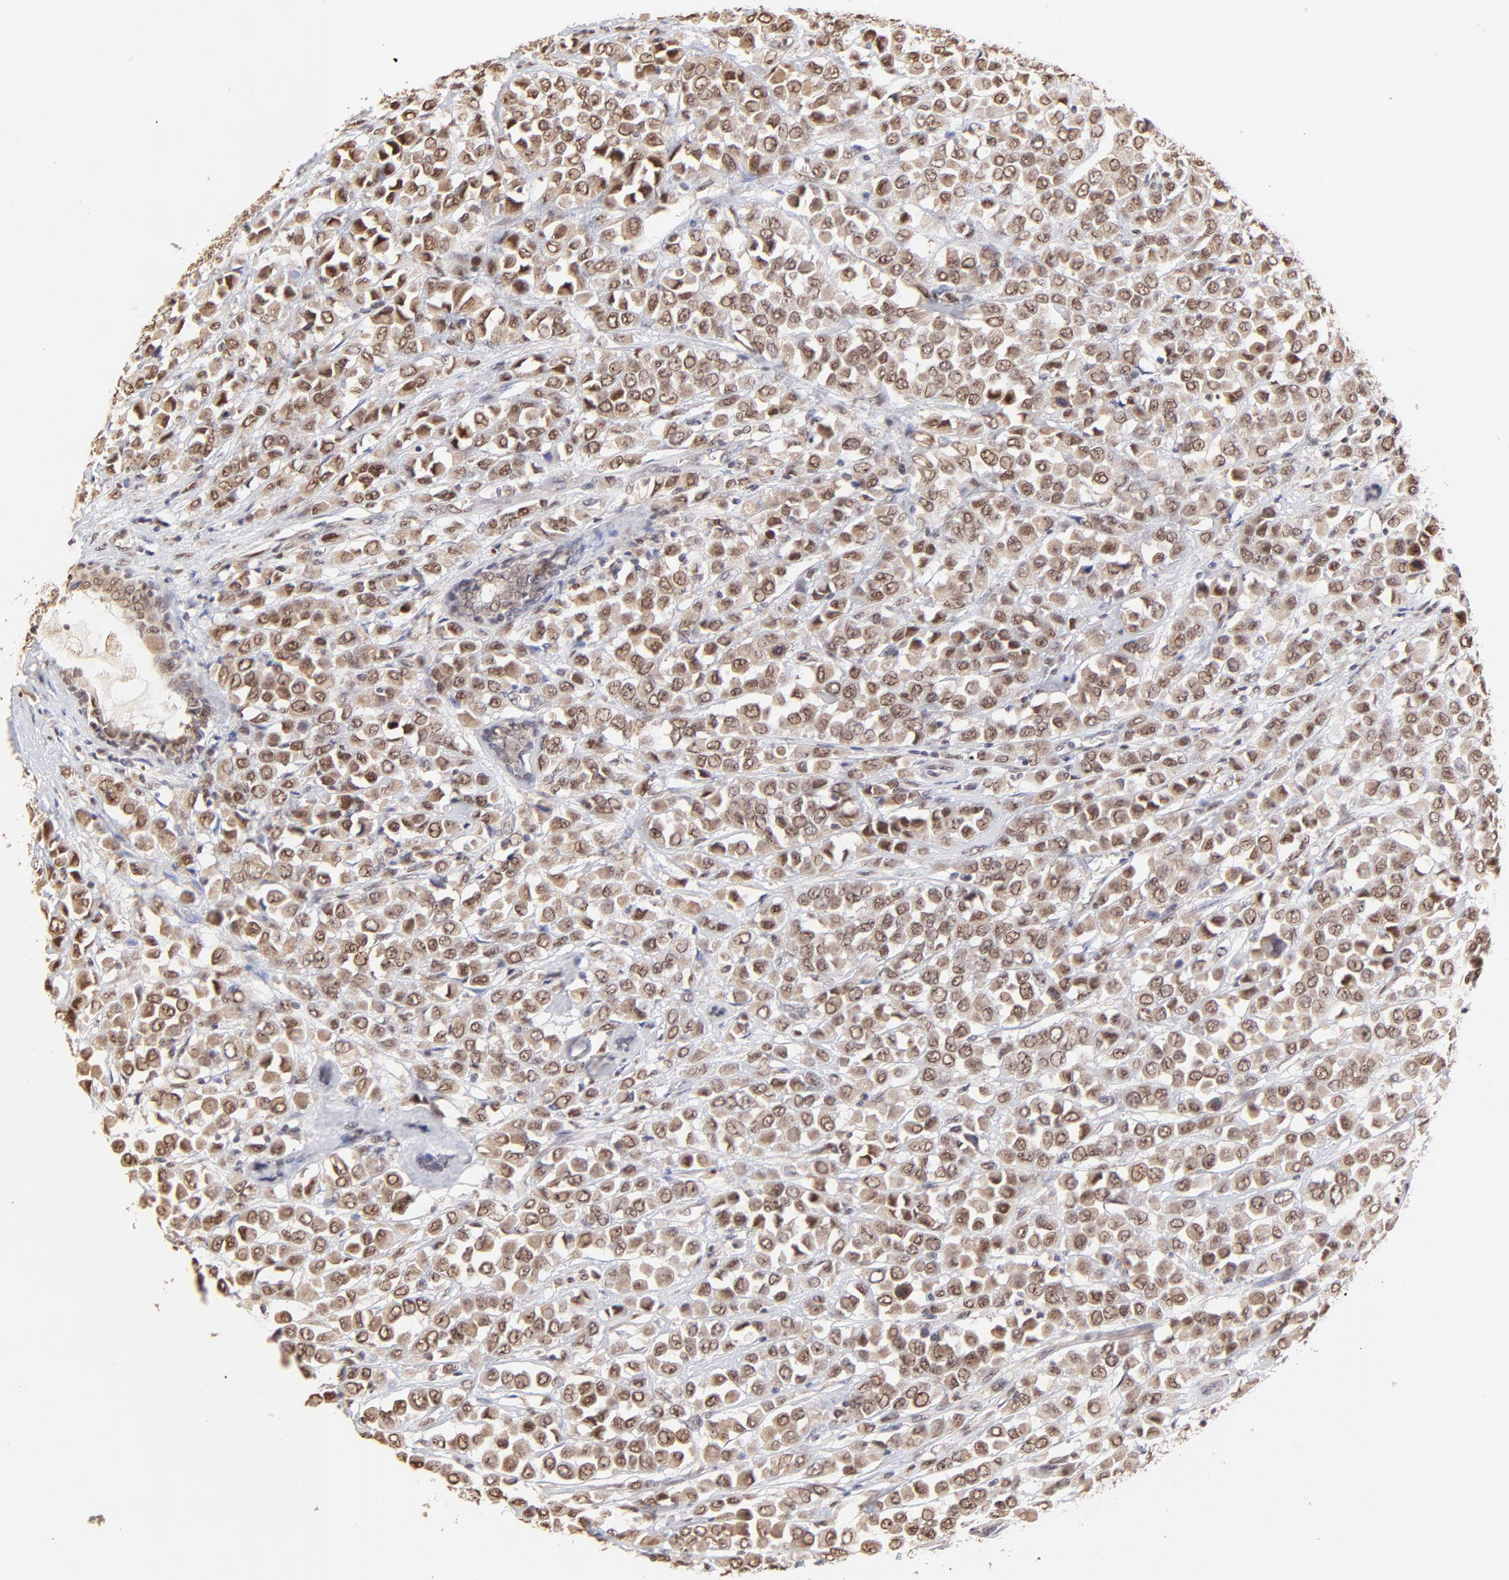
{"staining": {"intensity": "weak", "quantity": ">75%", "location": "cytoplasmic/membranous,nuclear"}, "tissue": "breast cancer", "cell_type": "Tumor cells", "image_type": "cancer", "snomed": [{"axis": "morphology", "description": "Duct carcinoma"}, {"axis": "topography", "description": "Breast"}], "caption": "DAB immunohistochemical staining of human invasive ductal carcinoma (breast) reveals weak cytoplasmic/membranous and nuclear protein expression in approximately >75% of tumor cells. Immunohistochemistry (ihc) stains the protein in brown and the nuclei are stained blue.", "gene": "ZNF670", "patient": {"sex": "female", "age": 61}}